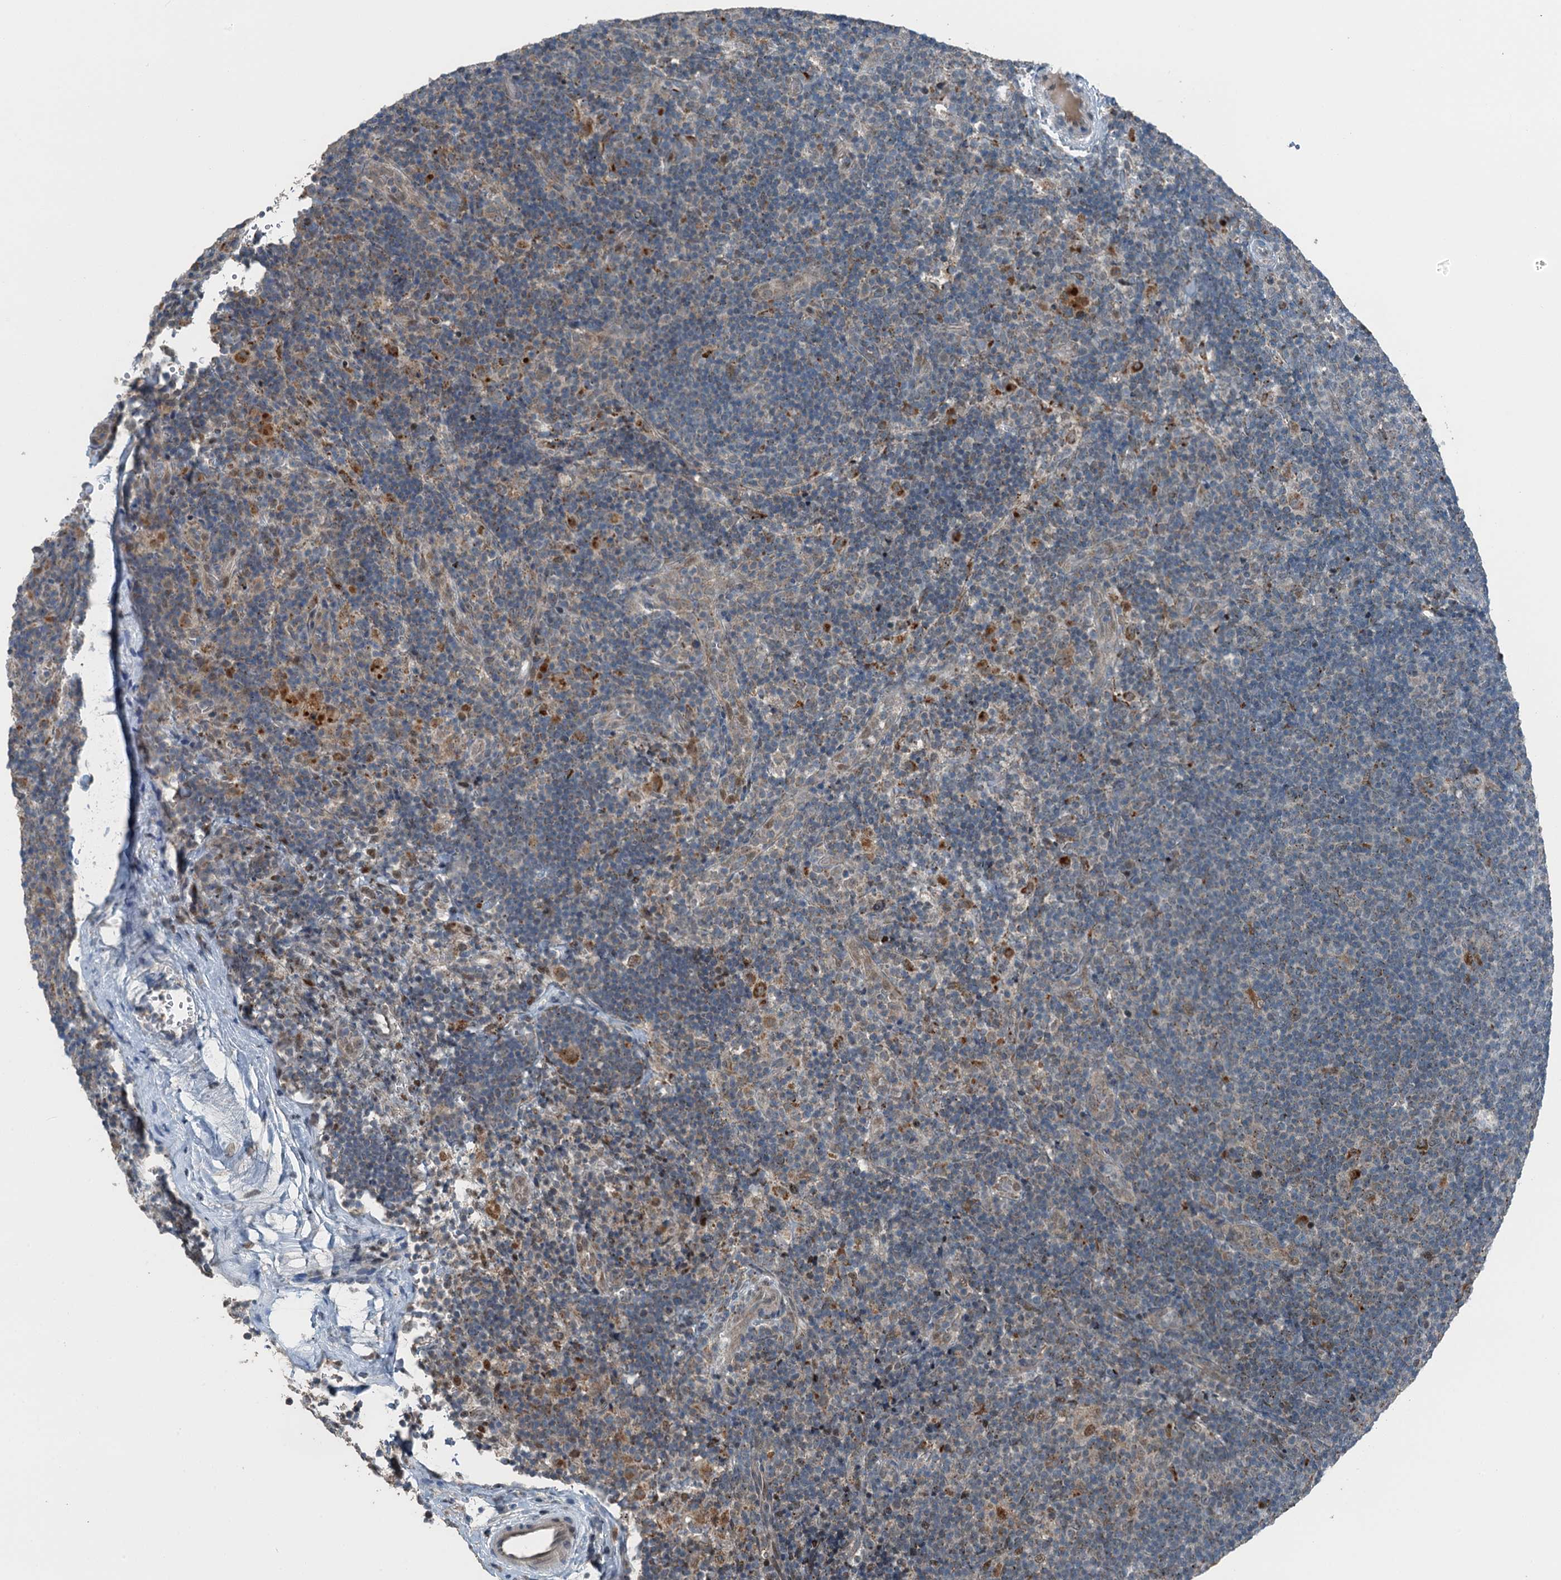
{"staining": {"intensity": "moderate", "quantity": "25%-75%", "location": "cytoplasmic/membranous"}, "tissue": "lymphoma", "cell_type": "Tumor cells", "image_type": "cancer", "snomed": [{"axis": "morphology", "description": "Hodgkin's disease, NOS"}, {"axis": "topography", "description": "Lymph node"}], "caption": "Protein expression analysis of Hodgkin's disease exhibits moderate cytoplasmic/membranous staining in approximately 25%-75% of tumor cells.", "gene": "BMERB1", "patient": {"sex": "female", "age": 57}}